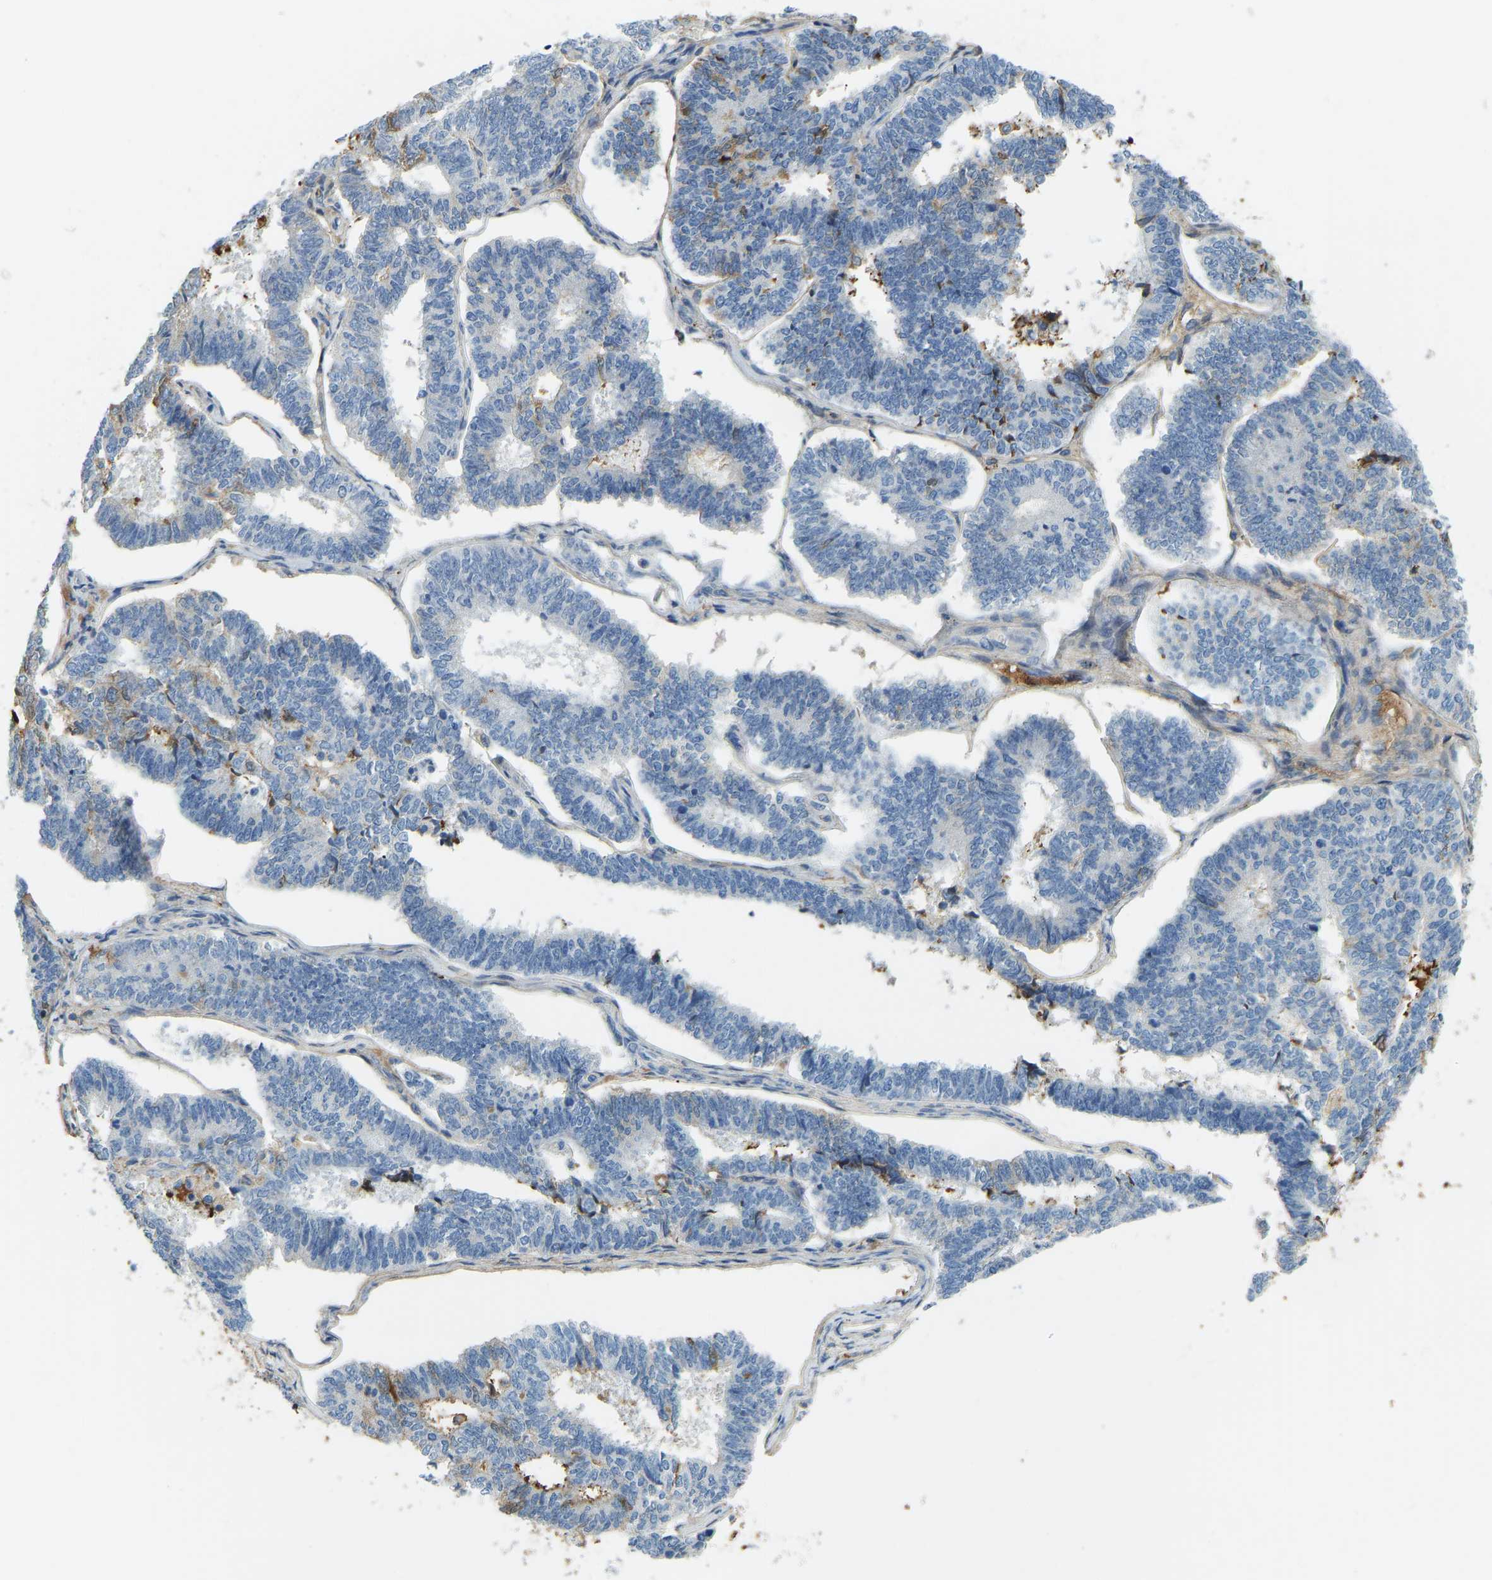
{"staining": {"intensity": "negative", "quantity": "none", "location": "none"}, "tissue": "endometrial cancer", "cell_type": "Tumor cells", "image_type": "cancer", "snomed": [{"axis": "morphology", "description": "Adenocarcinoma, NOS"}, {"axis": "topography", "description": "Endometrium"}], "caption": "Immunohistochemistry image of human endometrial cancer stained for a protein (brown), which exhibits no expression in tumor cells.", "gene": "THBS4", "patient": {"sex": "female", "age": 70}}